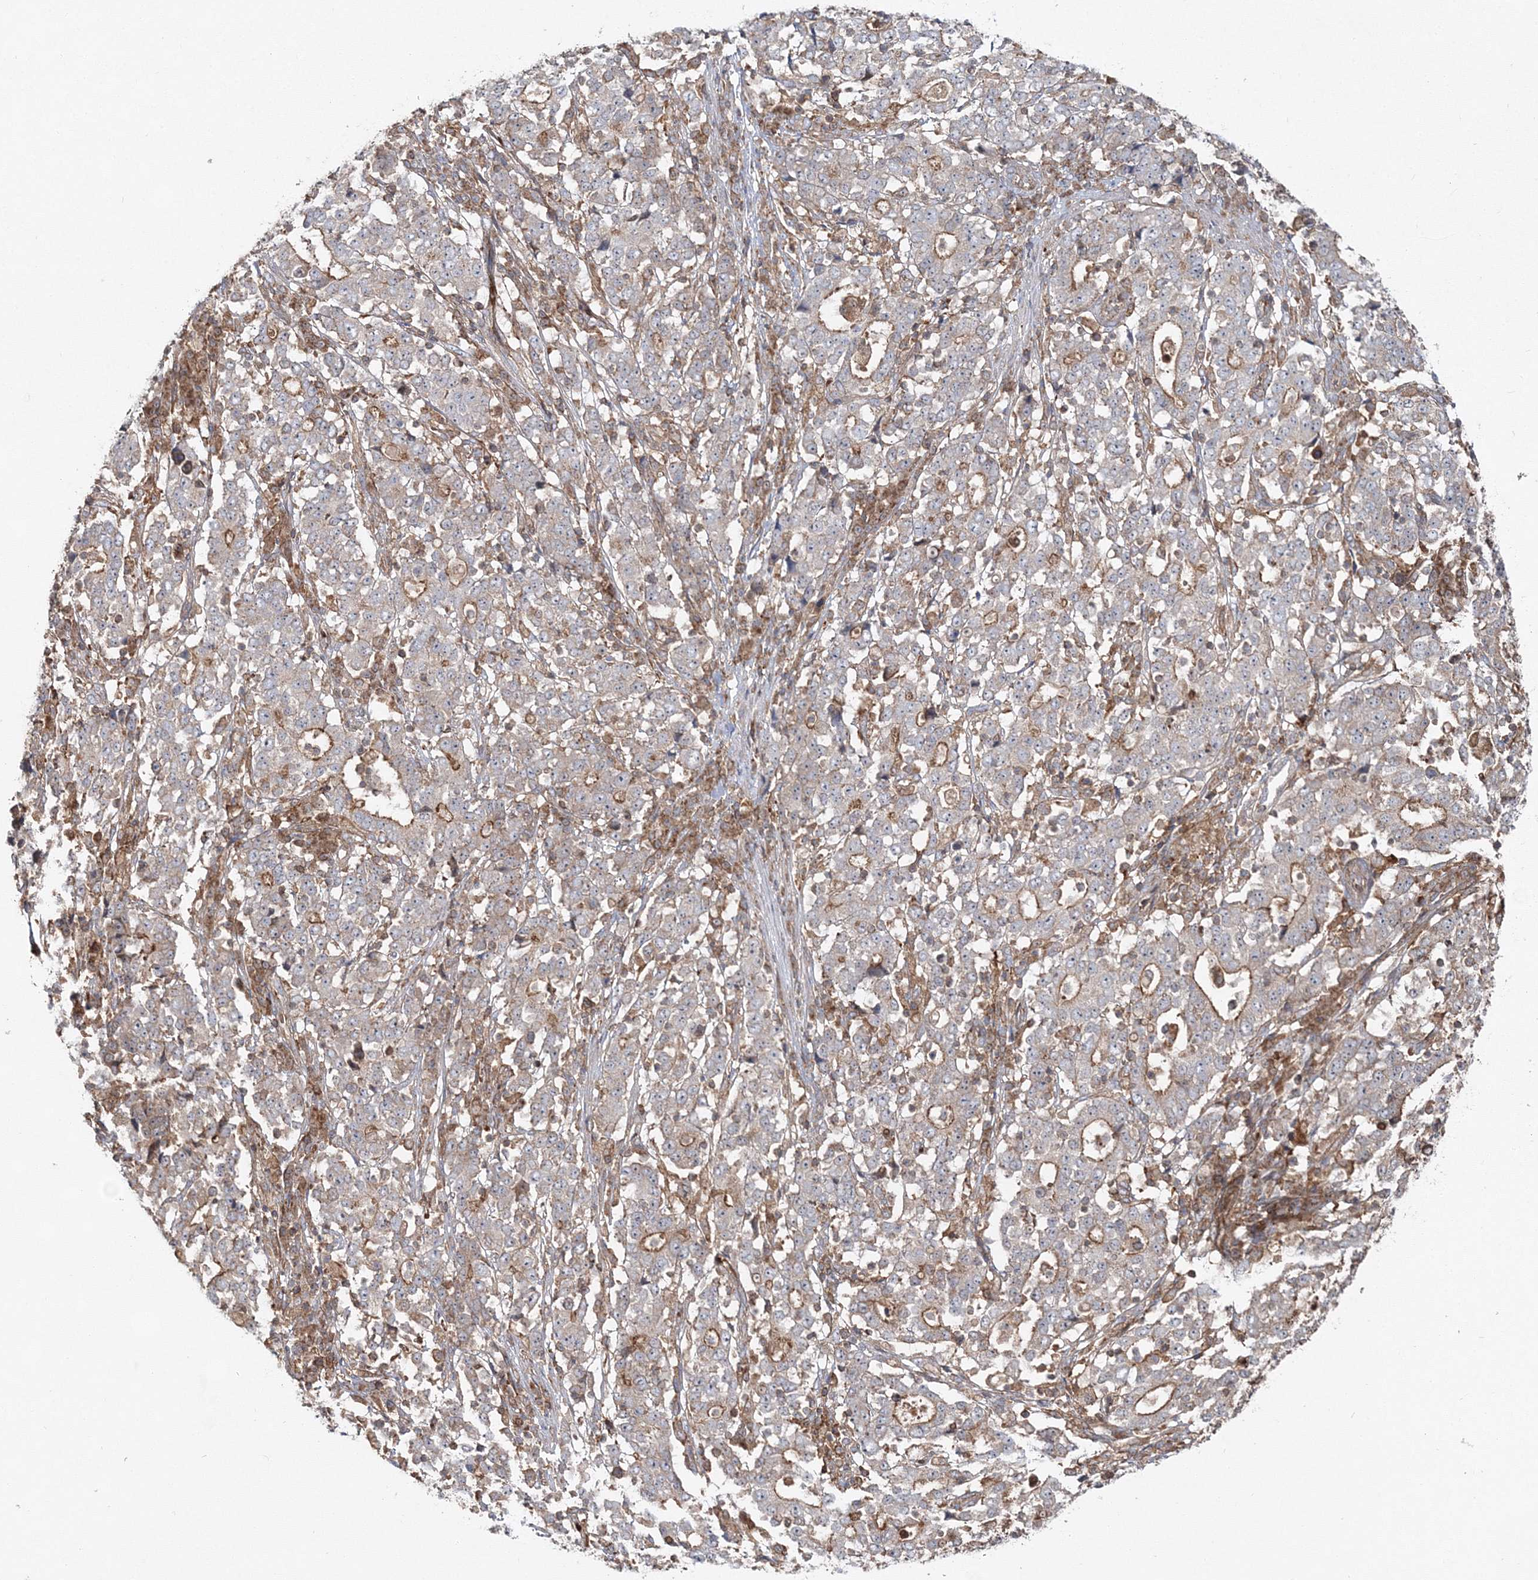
{"staining": {"intensity": "weak", "quantity": "<25%", "location": "cytoplasmic/membranous"}, "tissue": "stomach cancer", "cell_type": "Tumor cells", "image_type": "cancer", "snomed": [{"axis": "morphology", "description": "Adenocarcinoma, NOS"}, {"axis": "topography", "description": "Stomach"}], "caption": "Protein analysis of stomach adenocarcinoma displays no significant positivity in tumor cells.", "gene": "PCBD2", "patient": {"sex": "male", "age": 59}}